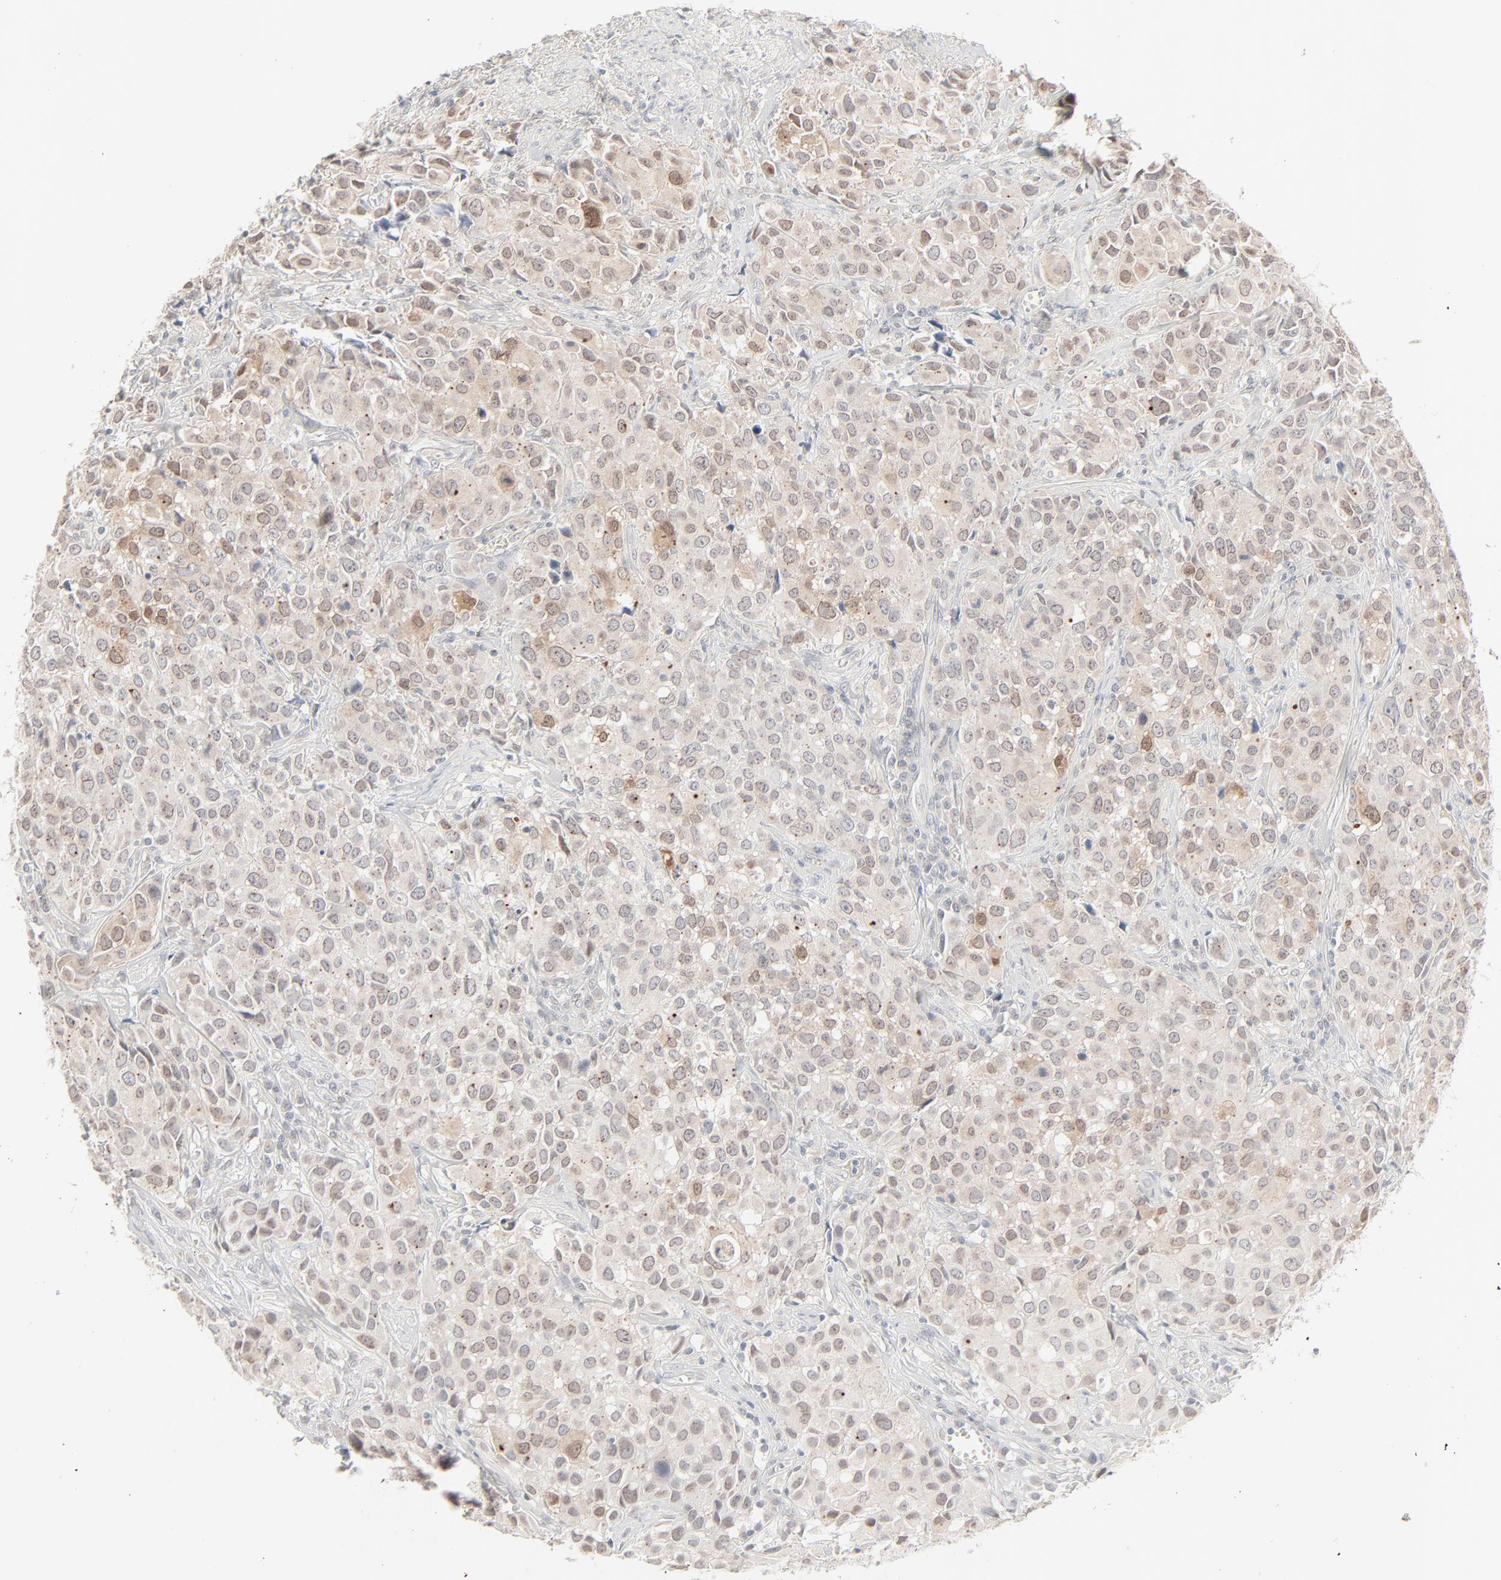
{"staining": {"intensity": "weak", "quantity": "25%-75%", "location": "cytoplasmic/membranous,nuclear"}, "tissue": "urothelial cancer", "cell_type": "Tumor cells", "image_type": "cancer", "snomed": [{"axis": "morphology", "description": "Urothelial carcinoma, High grade"}, {"axis": "topography", "description": "Urinary bladder"}], "caption": "High-magnification brightfield microscopy of urothelial carcinoma (high-grade) stained with DAB (brown) and counterstained with hematoxylin (blue). tumor cells exhibit weak cytoplasmic/membranous and nuclear expression is identified in about25%-75% of cells.", "gene": "MAD1L1", "patient": {"sex": "female", "age": 75}}